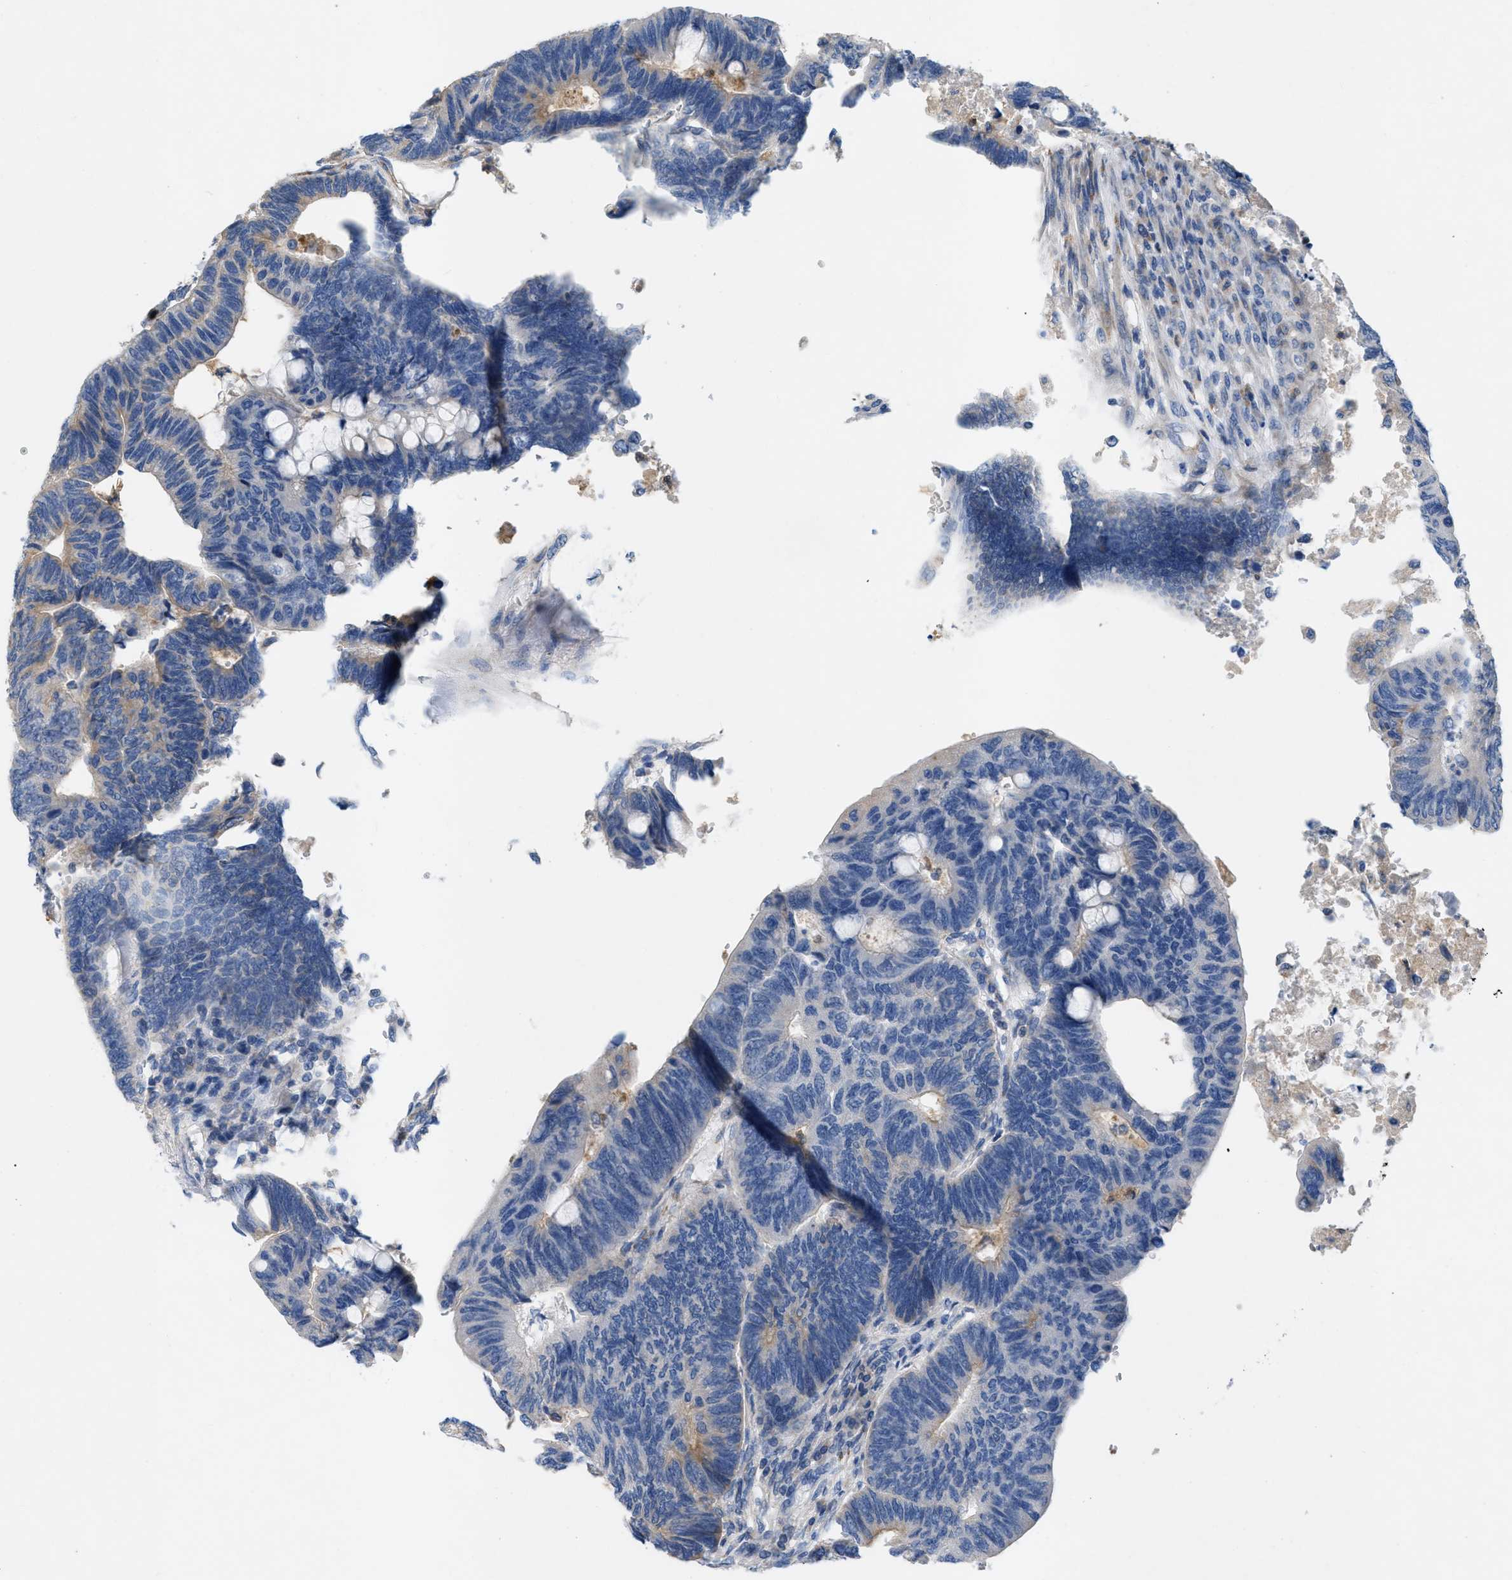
{"staining": {"intensity": "moderate", "quantity": "<25%", "location": "cytoplasmic/membranous"}, "tissue": "colorectal cancer", "cell_type": "Tumor cells", "image_type": "cancer", "snomed": [{"axis": "morphology", "description": "Normal tissue, NOS"}, {"axis": "morphology", "description": "Adenocarcinoma, NOS"}, {"axis": "topography", "description": "Rectum"}, {"axis": "topography", "description": "Peripheral nerve tissue"}], "caption": "There is low levels of moderate cytoplasmic/membranous staining in tumor cells of adenocarcinoma (colorectal), as demonstrated by immunohistochemical staining (brown color).", "gene": "PLPPR5", "patient": {"sex": "male", "age": 92}}